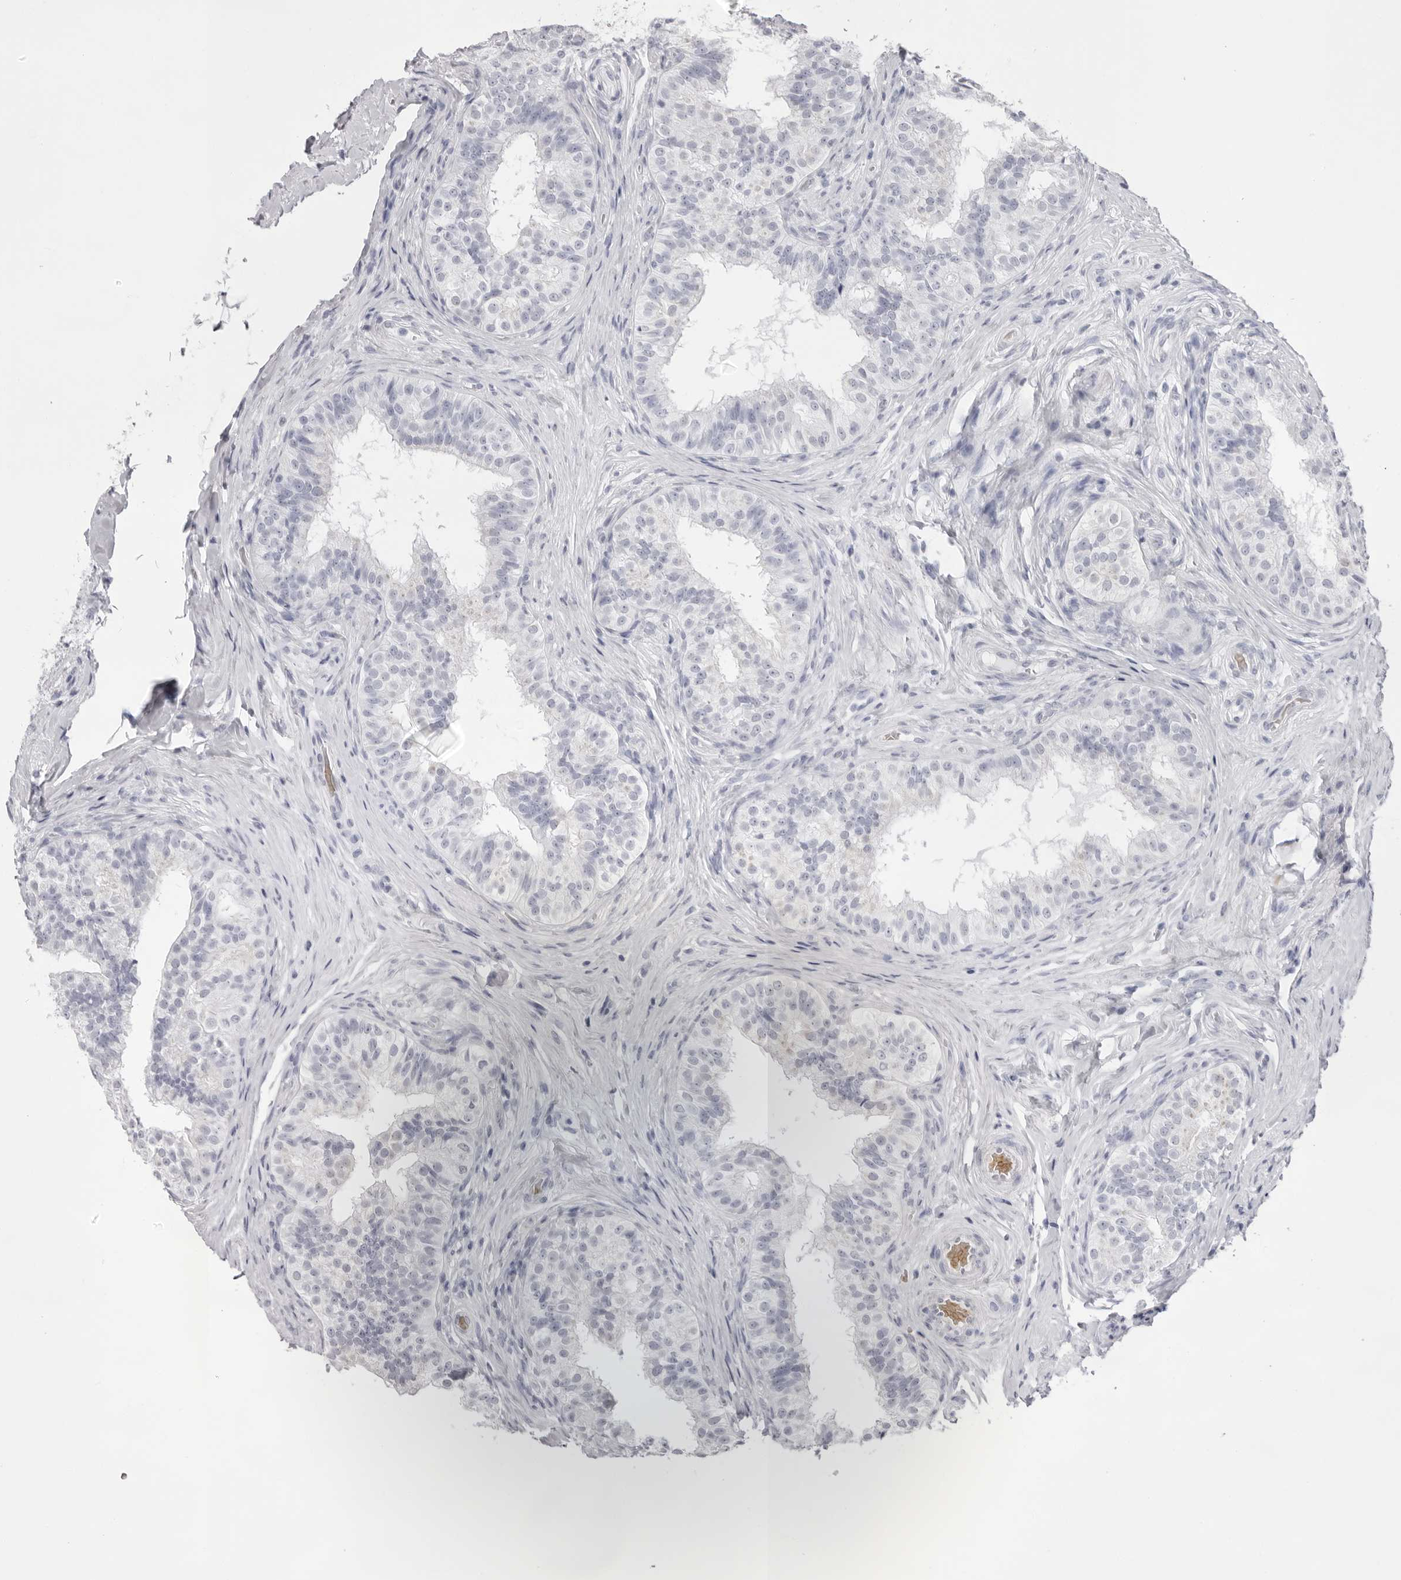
{"staining": {"intensity": "negative", "quantity": "none", "location": "none"}, "tissue": "epididymis", "cell_type": "Glandular cells", "image_type": "normal", "snomed": [{"axis": "morphology", "description": "Normal tissue, NOS"}, {"axis": "topography", "description": "Epididymis"}], "caption": "This is an immunohistochemistry histopathology image of unremarkable epididymis. There is no expression in glandular cells.", "gene": "SPTA1", "patient": {"sex": "male", "age": 49}}